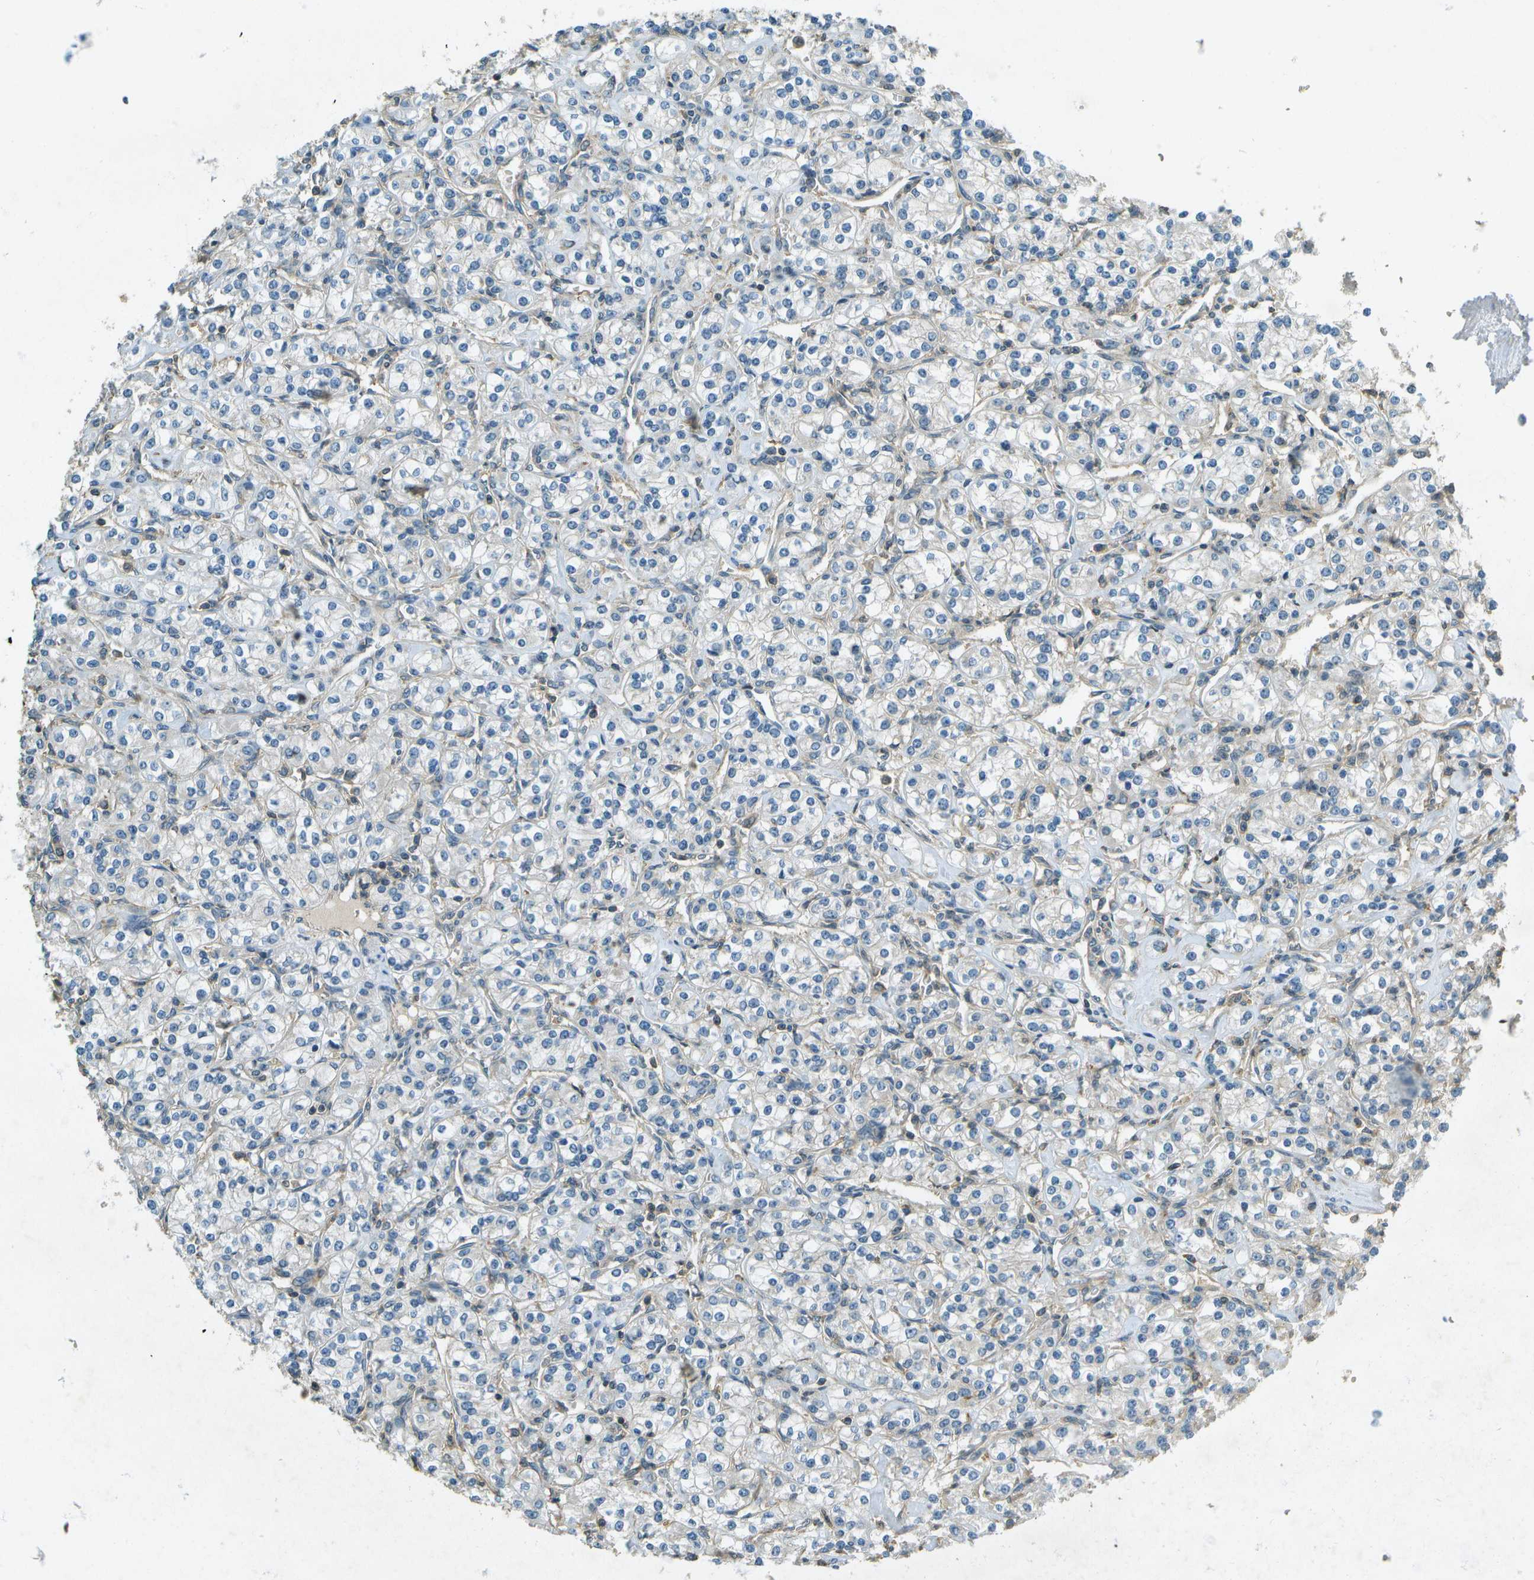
{"staining": {"intensity": "negative", "quantity": "none", "location": "none"}, "tissue": "renal cancer", "cell_type": "Tumor cells", "image_type": "cancer", "snomed": [{"axis": "morphology", "description": "Adenocarcinoma, NOS"}, {"axis": "topography", "description": "Kidney"}], "caption": "High power microscopy image of an immunohistochemistry histopathology image of renal cancer, revealing no significant expression in tumor cells. (Stains: DAB (3,3'-diaminobenzidine) IHC with hematoxylin counter stain, Microscopy: brightfield microscopy at high magnification).", "gene": "NUDT4", "patient": {"sex": "male", "age": 77}}